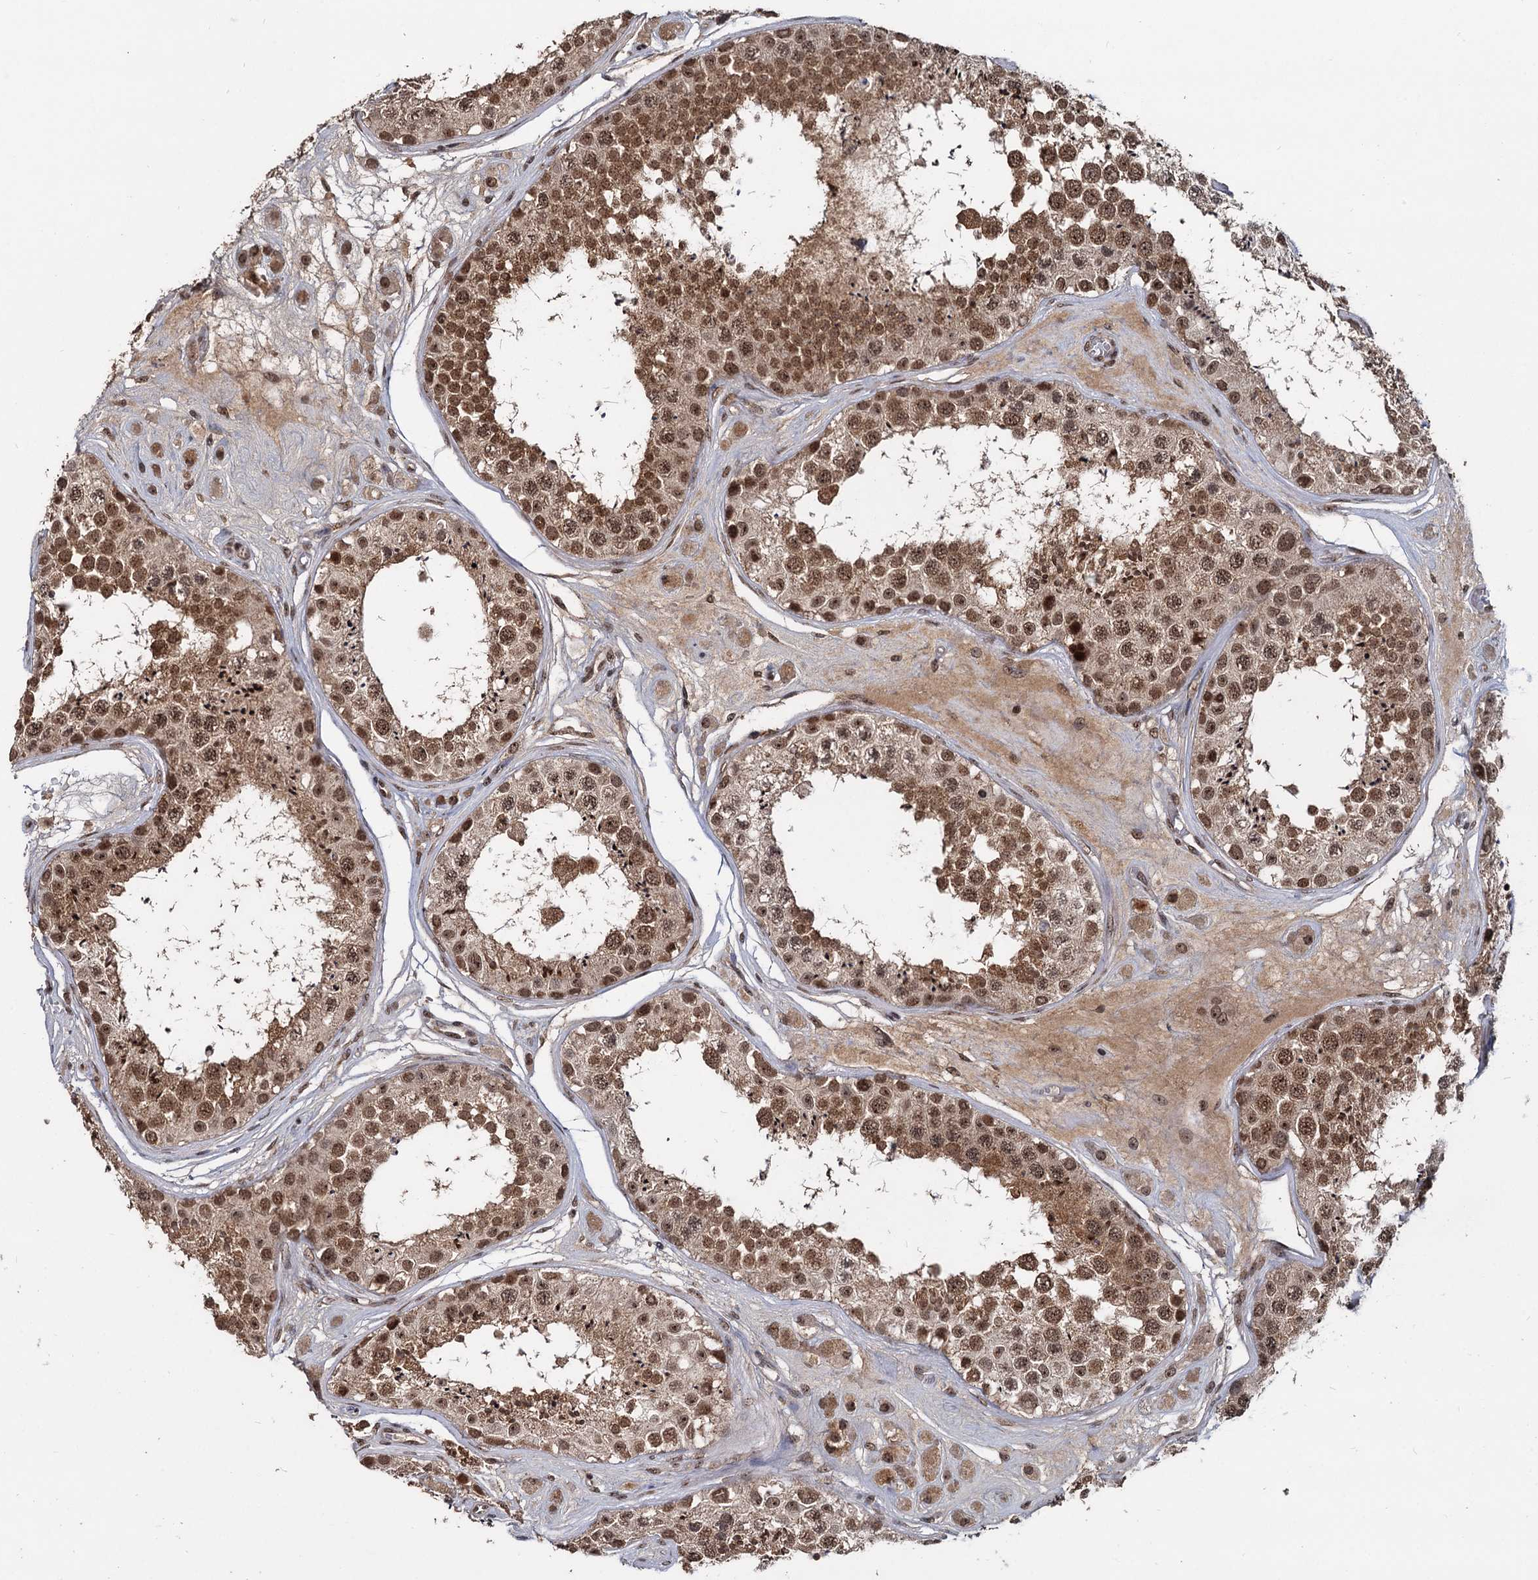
{"staining": {"intensity": "moderate", "quantity": ">75%", "location": "cytoplasmic/membranous,nuclear"}, "tissue": "testis", "cell_type": "Cells in seminiferous ducts", "image_type": "normal", "snomed": [{"axis": "morphology", "description": "Normal tissue, NOS"}, {"axis": "topography", "description": "Testis"}], "caption": "Immunohistochemical staining of unremarkable testis reveals moderate cytoplasmic/membranous,nuclear protein positivity in about >75% of cells in seminiferous ducts.", "gene": "FAM216B", "patient": {"sex": "male", "age": 25}}